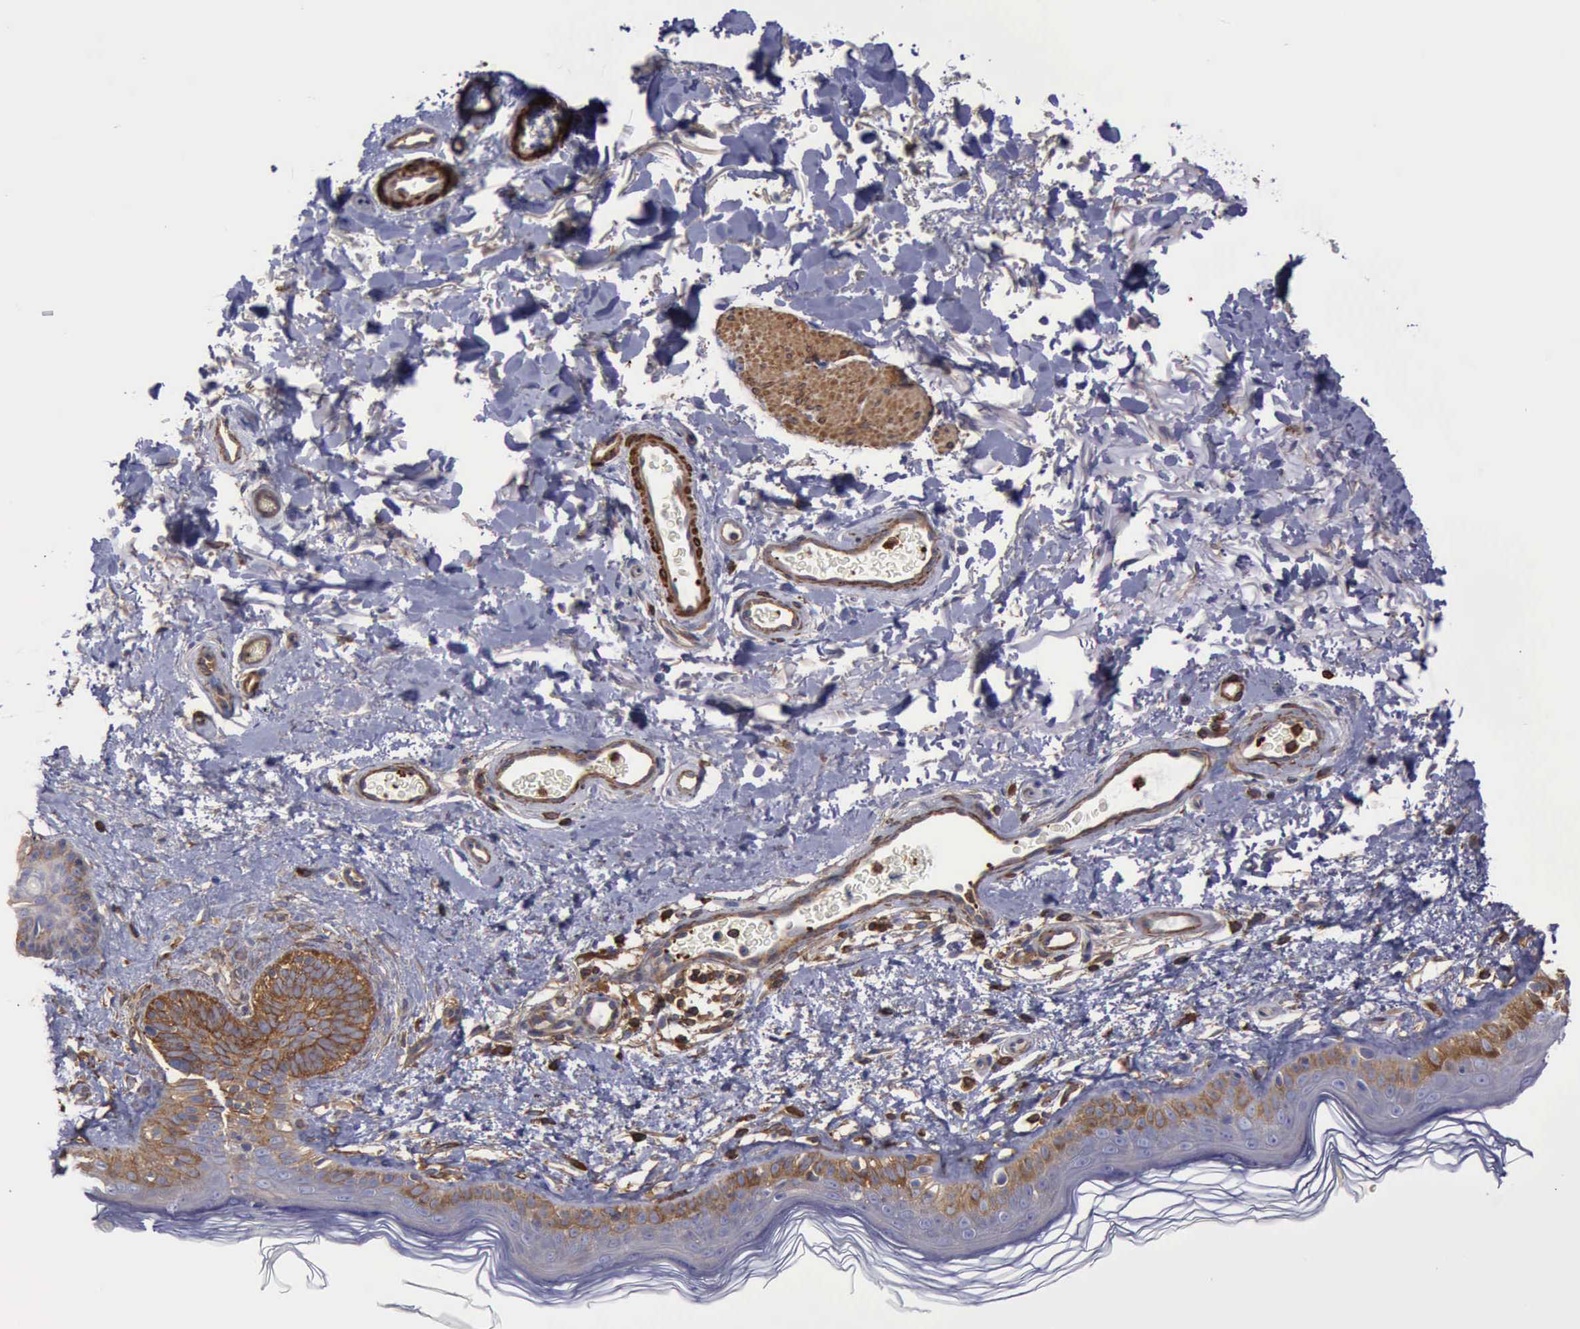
{"staining": {"intensity": "negative", "quantity": "none", "location": "none"}, "tissue": "skin", "cell_type": "Fibroblasts", "image_type": "normal", "snomed": [{"axis": "morphology", "description": "Normal tissue, NOS"}, {"axis": "topography", "description": "Skin"}], "caption": "Skin stained for a protein using IHC demonstrates no staining fibroblasts.", "gene": "FLNA", "patient": {"sex": "male", "age": 63}}